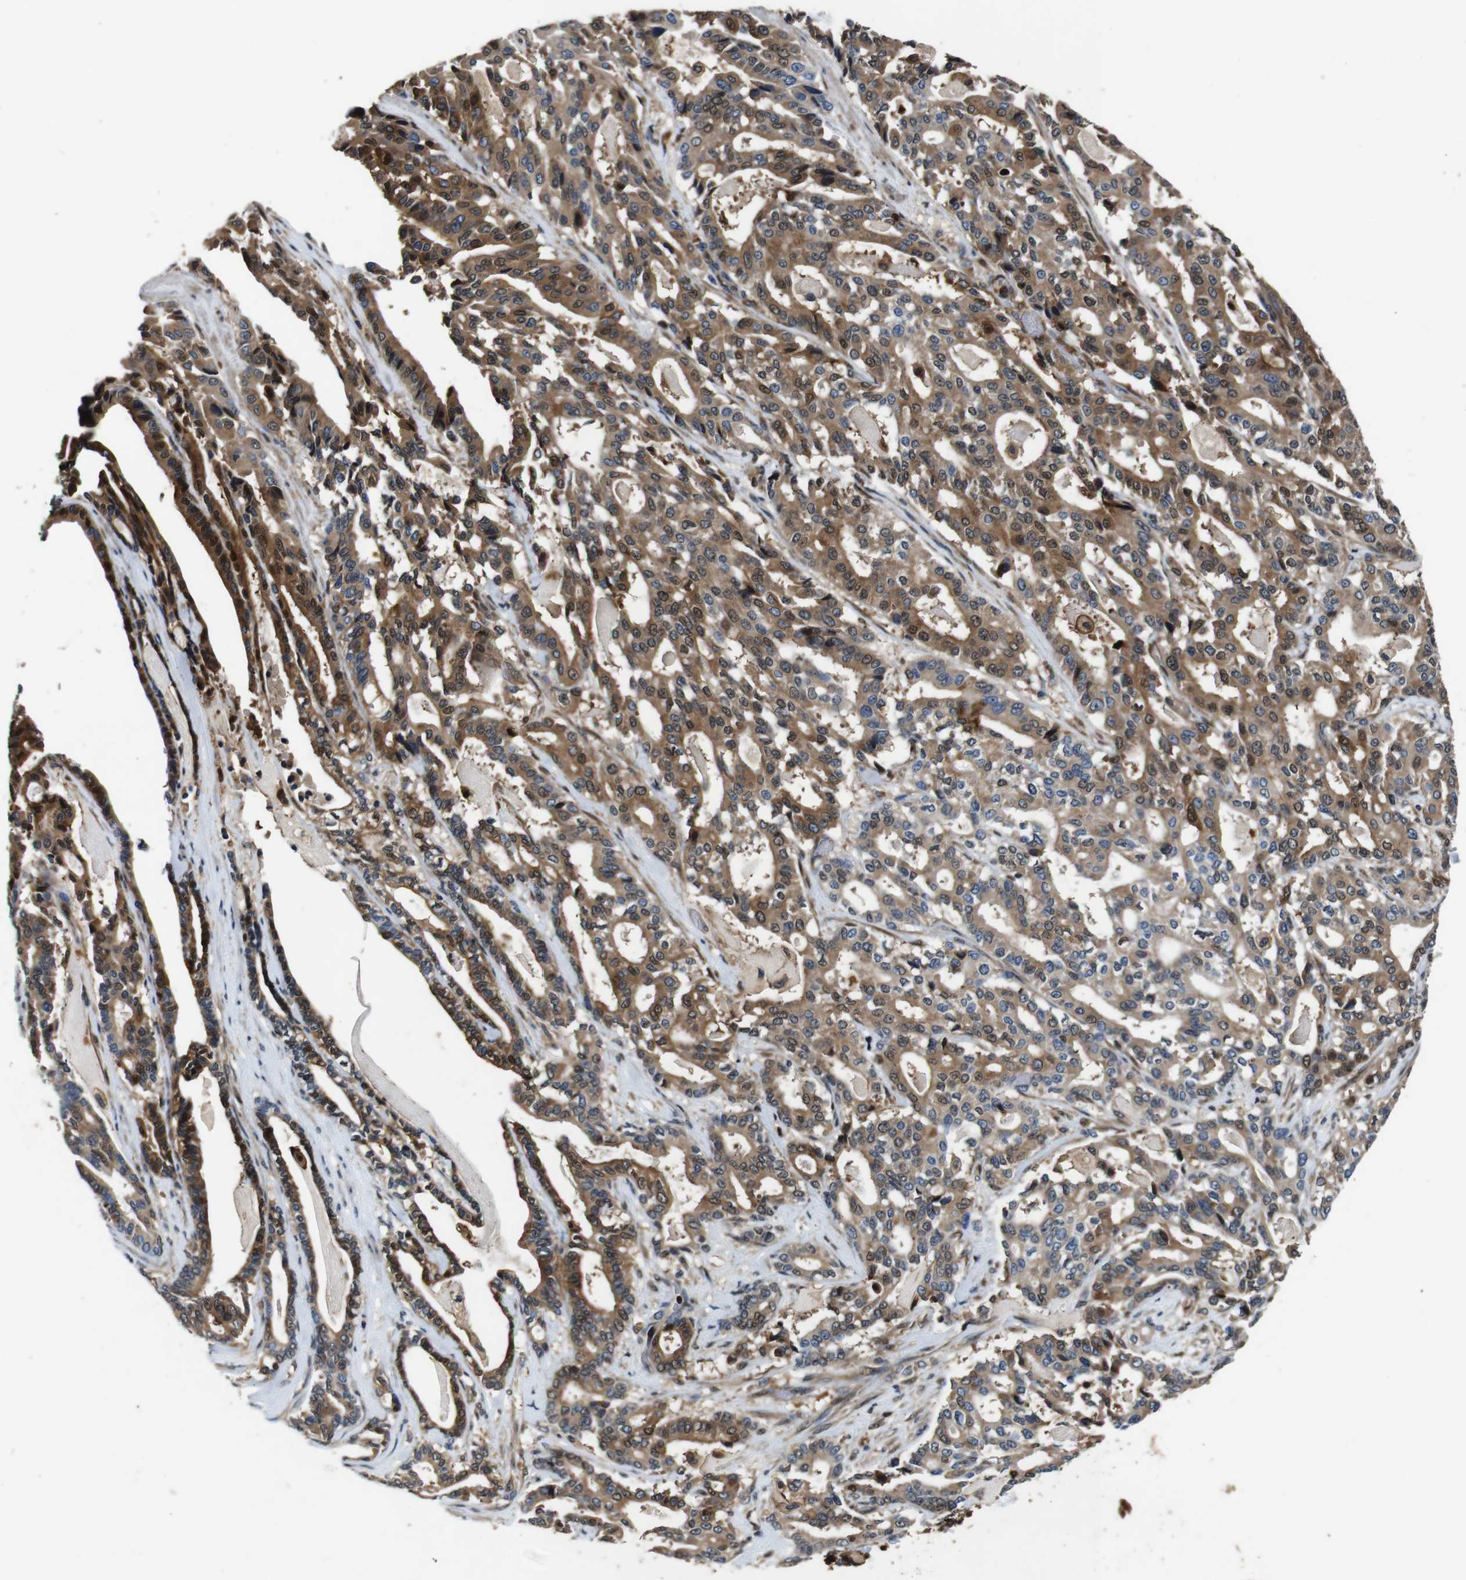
{"staining": {"intensity": "moderate", "quantity": ">75%", "location": "cytoplasmic/membranous,nuclear"}, "tissue": "pancreatic cancer", "cell_type": "Tumor cells", "image_type": "cancer", "snomed": [{"axis": "morphology", "description": "Adenocarcinoma, NOS"}, {"axis": "topography", "description": "Pancreas"}], "caption": "A brown stain labels moderate cytoplasmic/membranous and nuclear positivity of a protein in human pancreatic cancer (adenocarcinoma) tumor cells. (DAB IHC with brightfield microscopy, high magnification).", "gene": "ANXA1", "patient": {"sex": "male", "age": 63}}